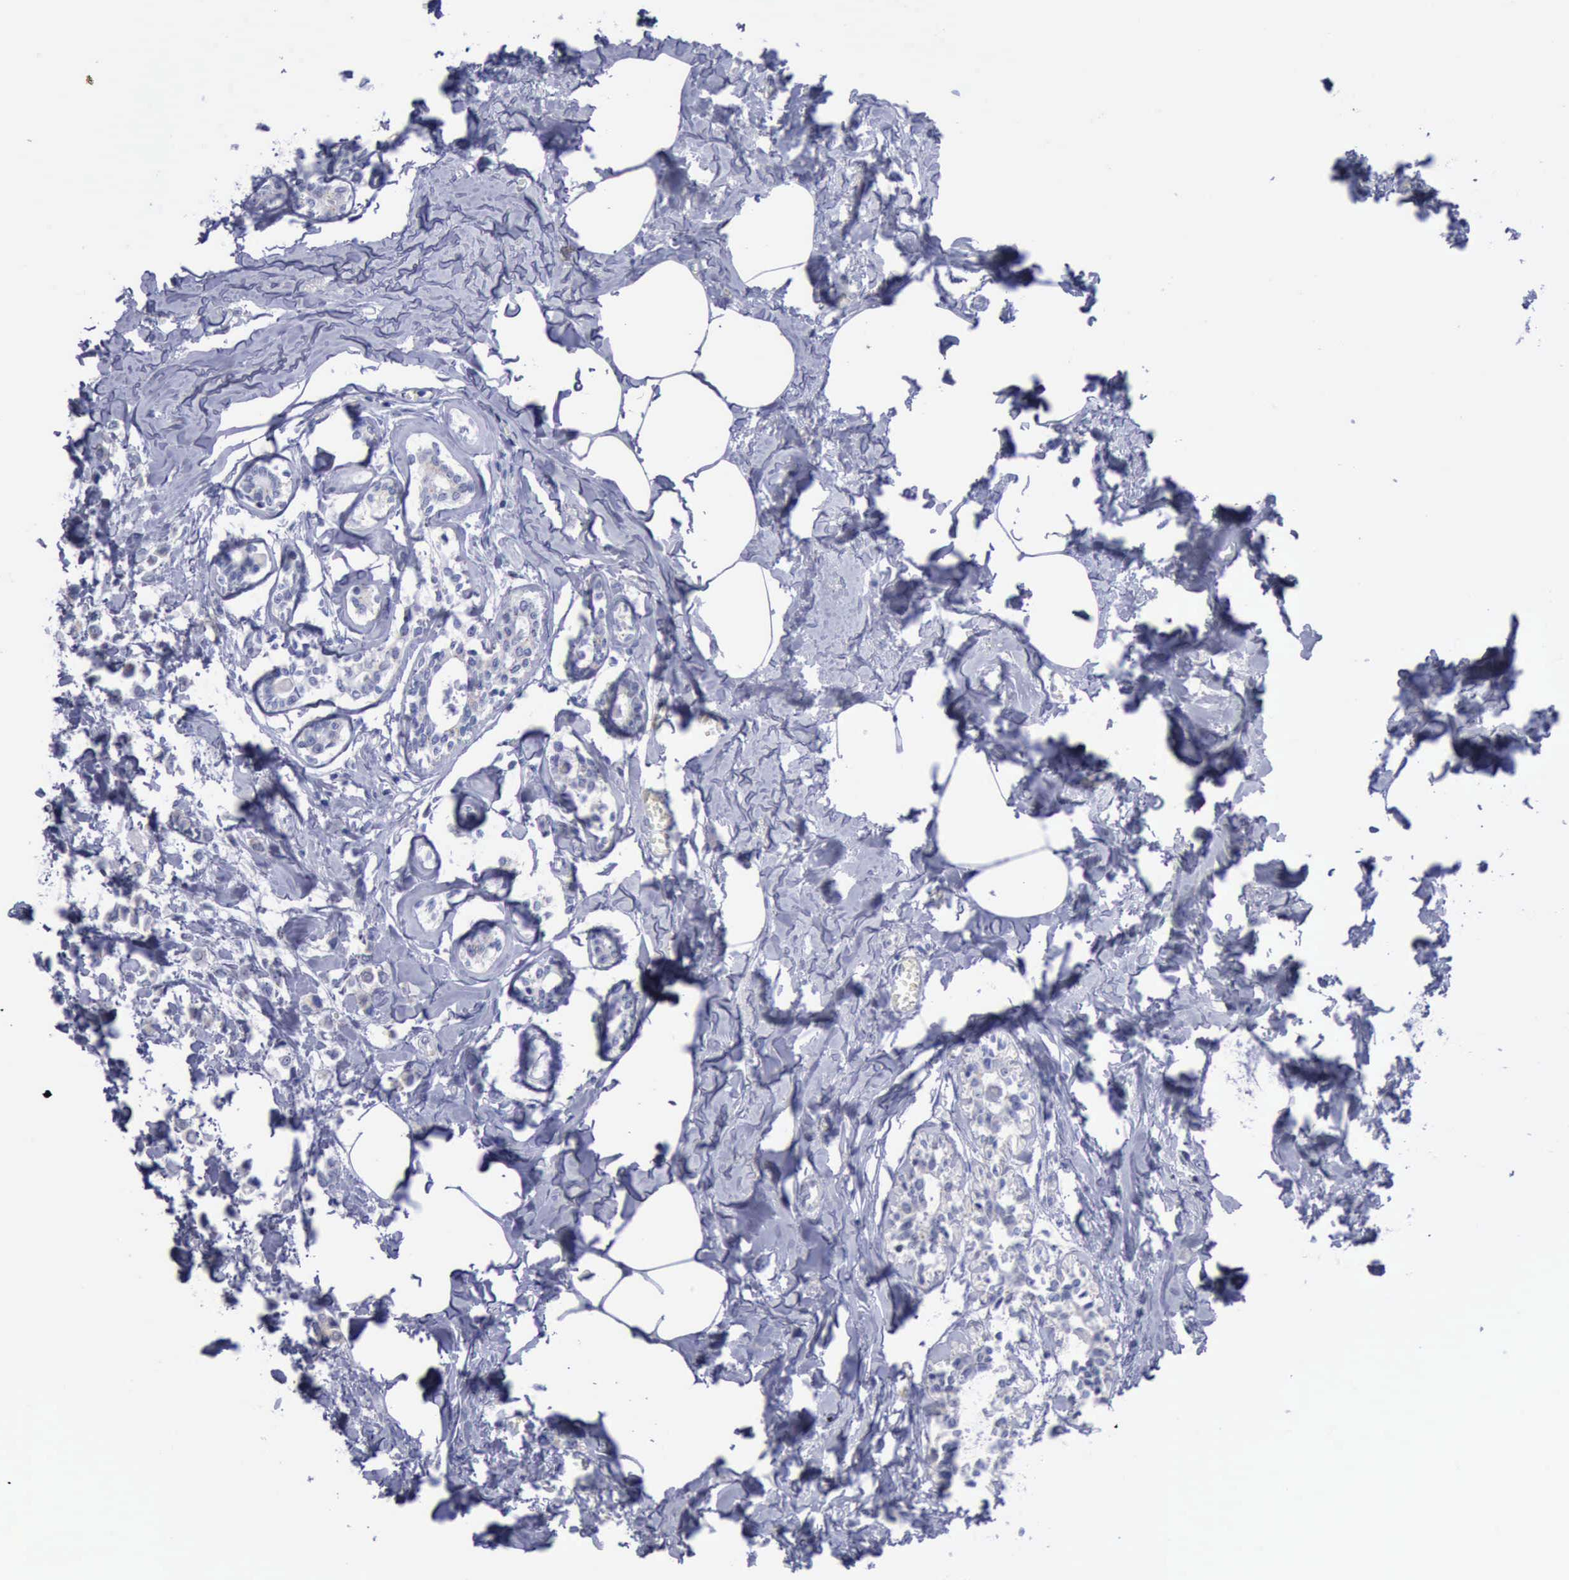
{"staining": {"intensity": "negative", "quantity": "none", "location": "none"}, "tissue": "breast cancer", "cell_type": "Tumor cells", "image_type": "cancer", "snomed": [{"axis": "morphology", "description": "Lobular carcinoma"}, {"axis": "topography", "description": "Breast"}], "caption": "Immunohistochemistry (IHC) of breast cancer exhibits no expression in tumor cells. (Brightfield microscopy of DAB (3,3'-diaminobenzidine) IHC at high magnification).", "gene": "SATB2", "patient": {"sex": "female", "age": 51}}